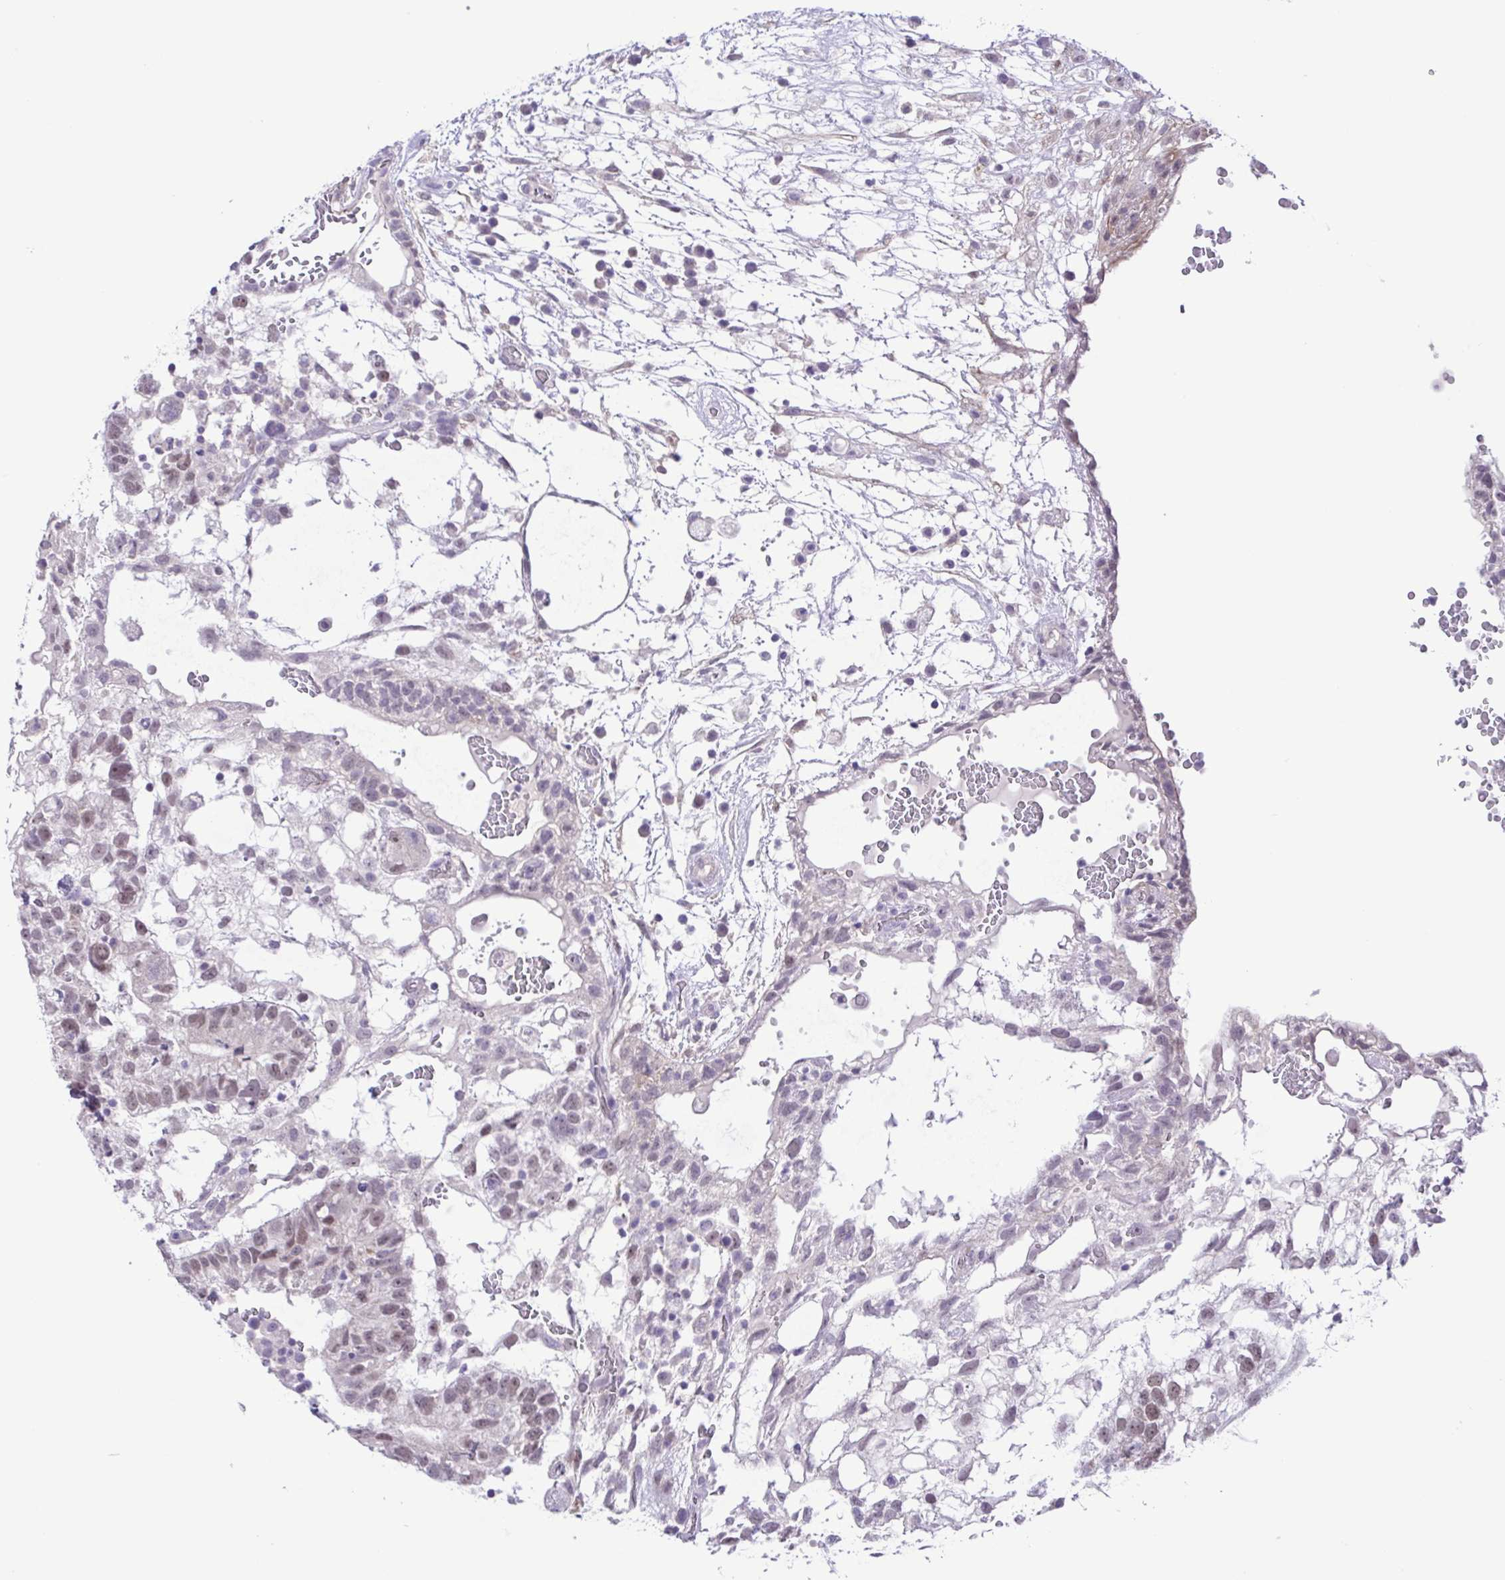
{"staining": {"intensity": "weak", "quantity": "<25%", "location": "cytoplasmic/membranous,nuclear"}, "tissue": "testis cancer", "cell_type": "Tumor cells", "image_type": "cancer", "snomed": [{"axis": "morphology", "description": "Normal tissue, NOS"}, {"axis": "morphology", "description": "Carcinoma, Embryonal, NOS"}, {"axis": "topography", "description": "Testis"}], "caption": "Testis cancer was stained to show a protein in brown. There is no significant positivity in tumor cells. (DAB immunohistochemistry (IHC) visualized using brightfield microscopy, high magnification).", "gene": "DCLK2", "patient": {"sex": "male", "age": 32}}